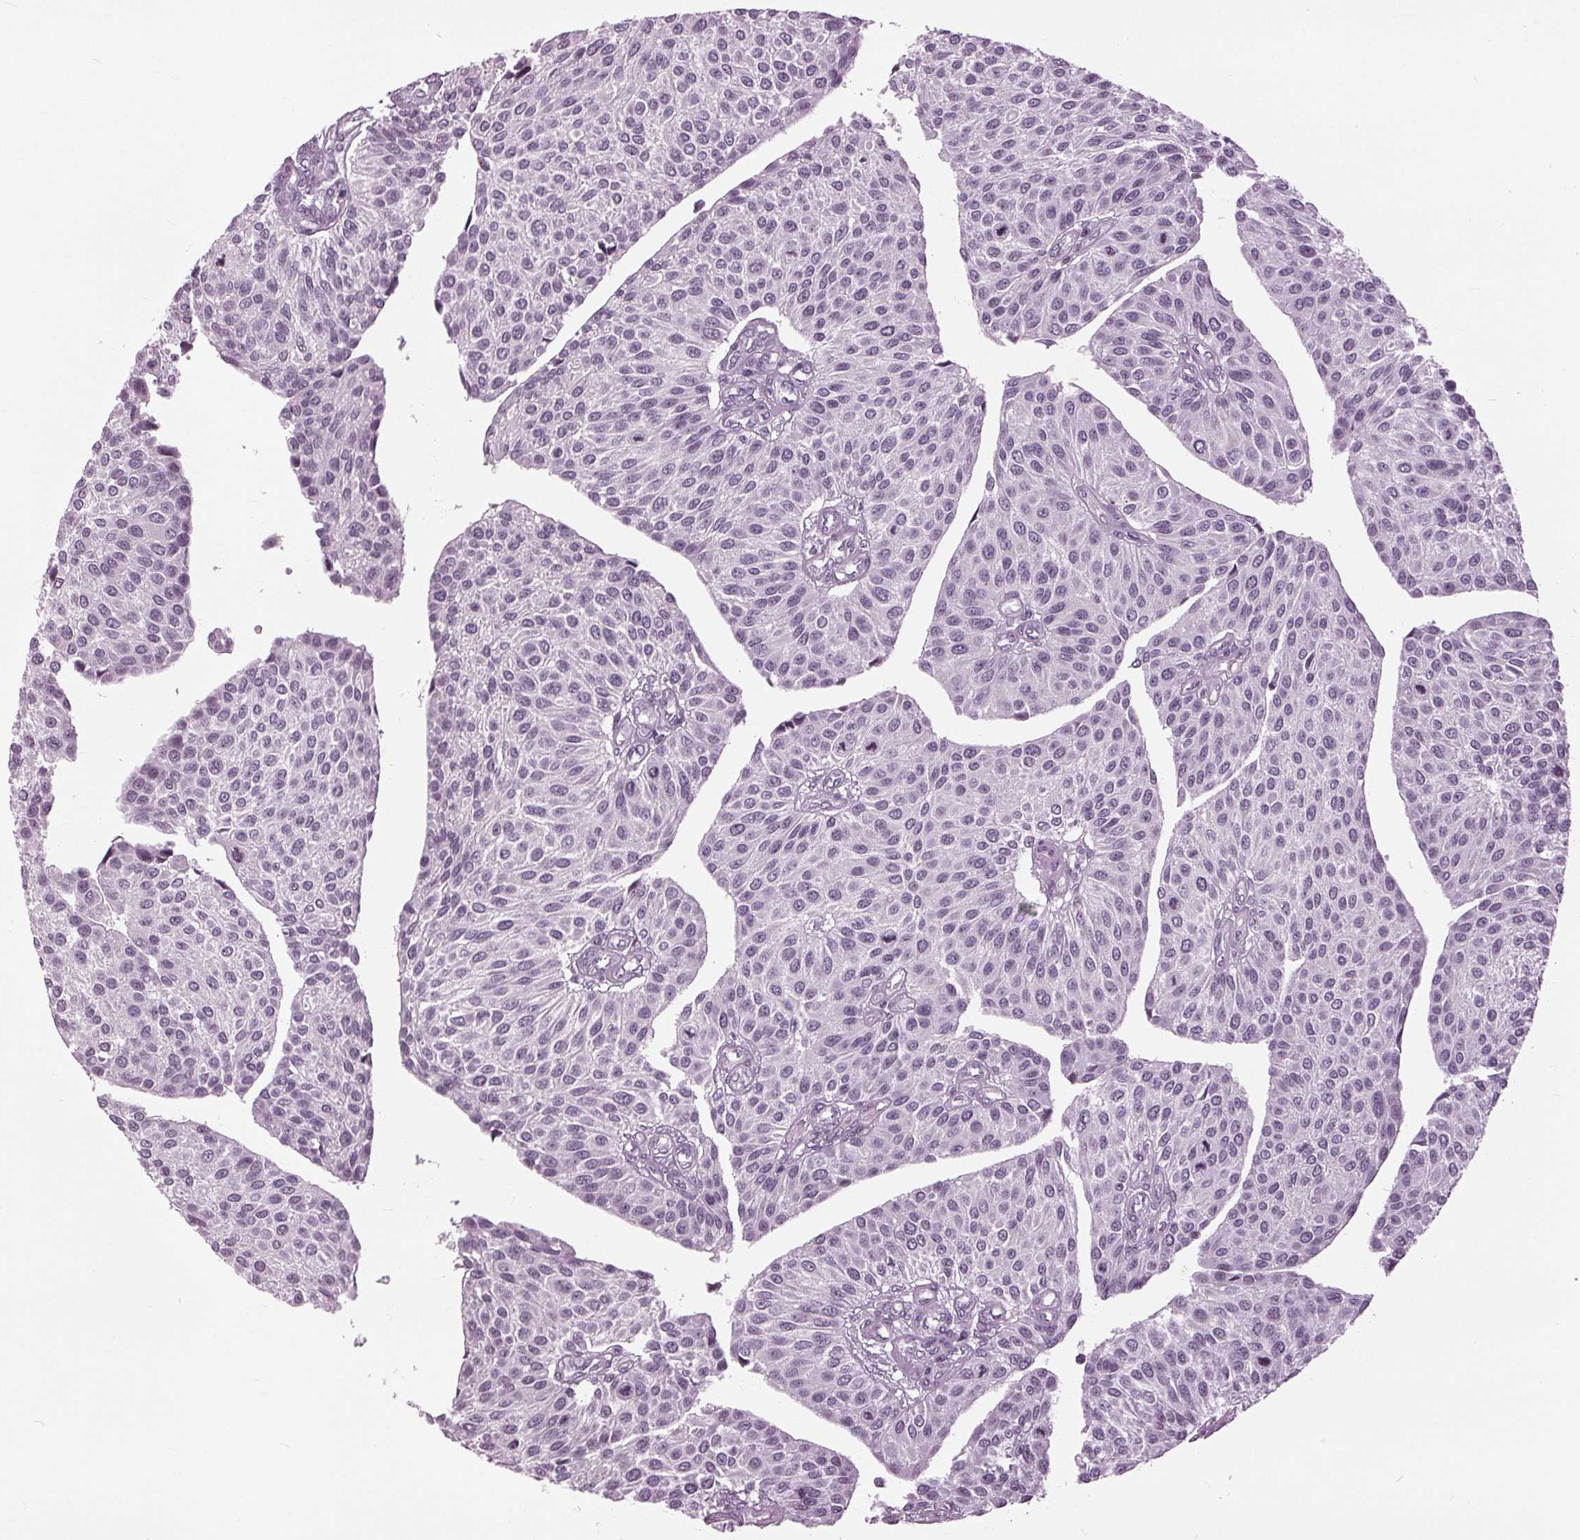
{"staining": {"intensity": "negative", "quantity": "none", "location": "none"}, "tissue": "urothelial cancer", "cell_type": "Tumor cells", "image_type": "cancer", "snomed": [{"axis": "morphology", "description": "Urothelial carcinoma, NOS"}, {"axis": "topography", "description": "Urinary bladder"}], "caption": "This image is of urothelial cancer stained with immunohistochemistry (IHC) to label a protein in brown with the nuclei are counter-stained blue. There is no positivity in tumor cells.", "gene": "SLC9A4", "patient": {"sex": "male", "age": 55}}